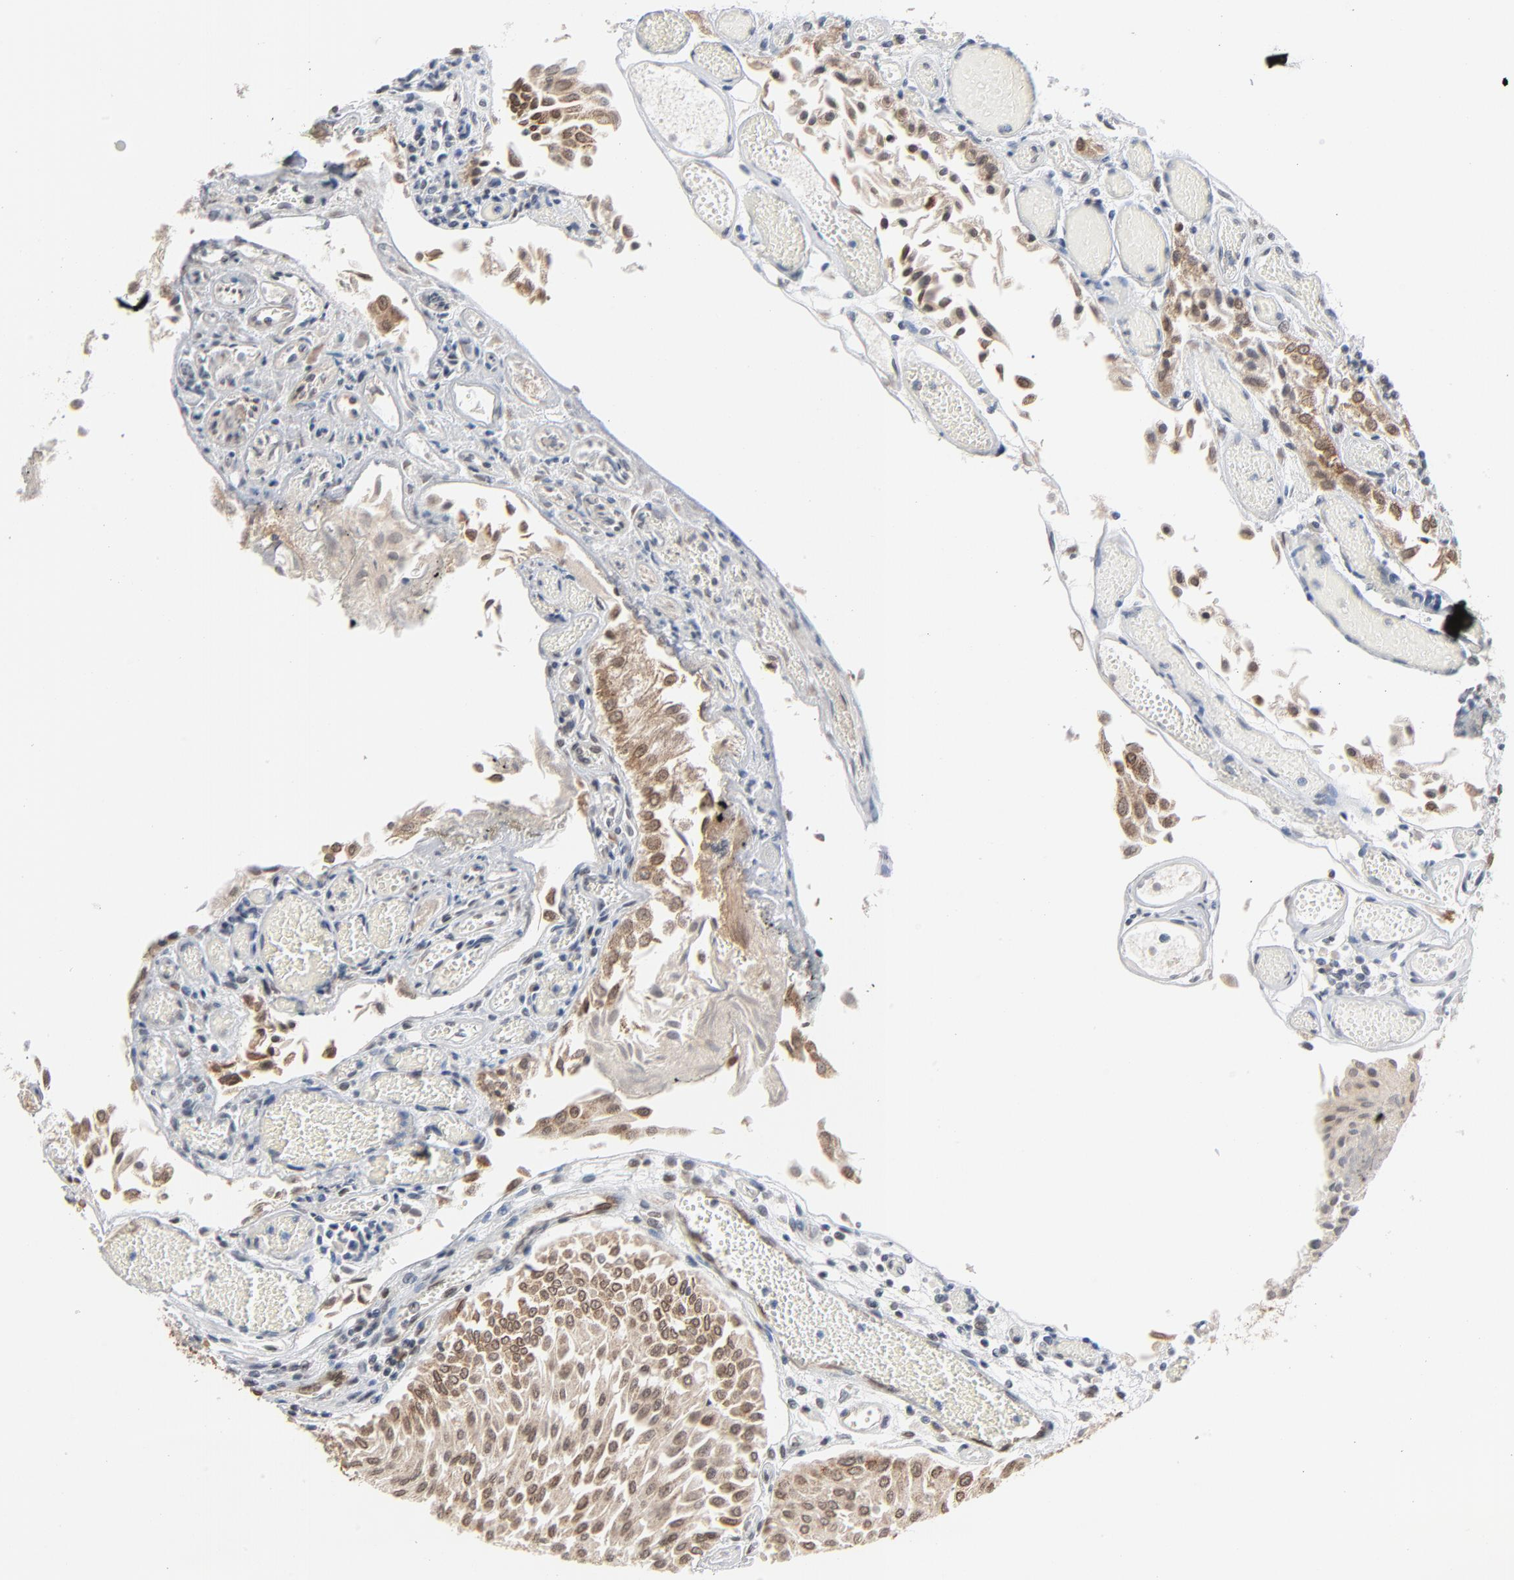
{"staining": {"intensity": "moderate", "quantity": ">75%", "location": "cytoplasmic/membranous"}, "tissue": "urothelial cancer", "cell_type": "Tumor cells", "image_type": "cancer", "snomed": [{"axis": "morphology", "description": "Urothelial carcinoma, Low grade"}, {"axis": "topography", "description": "Urinary bladder"}], "caption": "A high-resolution micrograph shows immunohistochemistry (IHC) staining of urothelial carcinoma (low-grade), which shows moderate cytoplasmic/membranous staining in about >75% of tumor cells.", "gene": "ITPR3", "patient": {"sex": "male", "age": 86}}